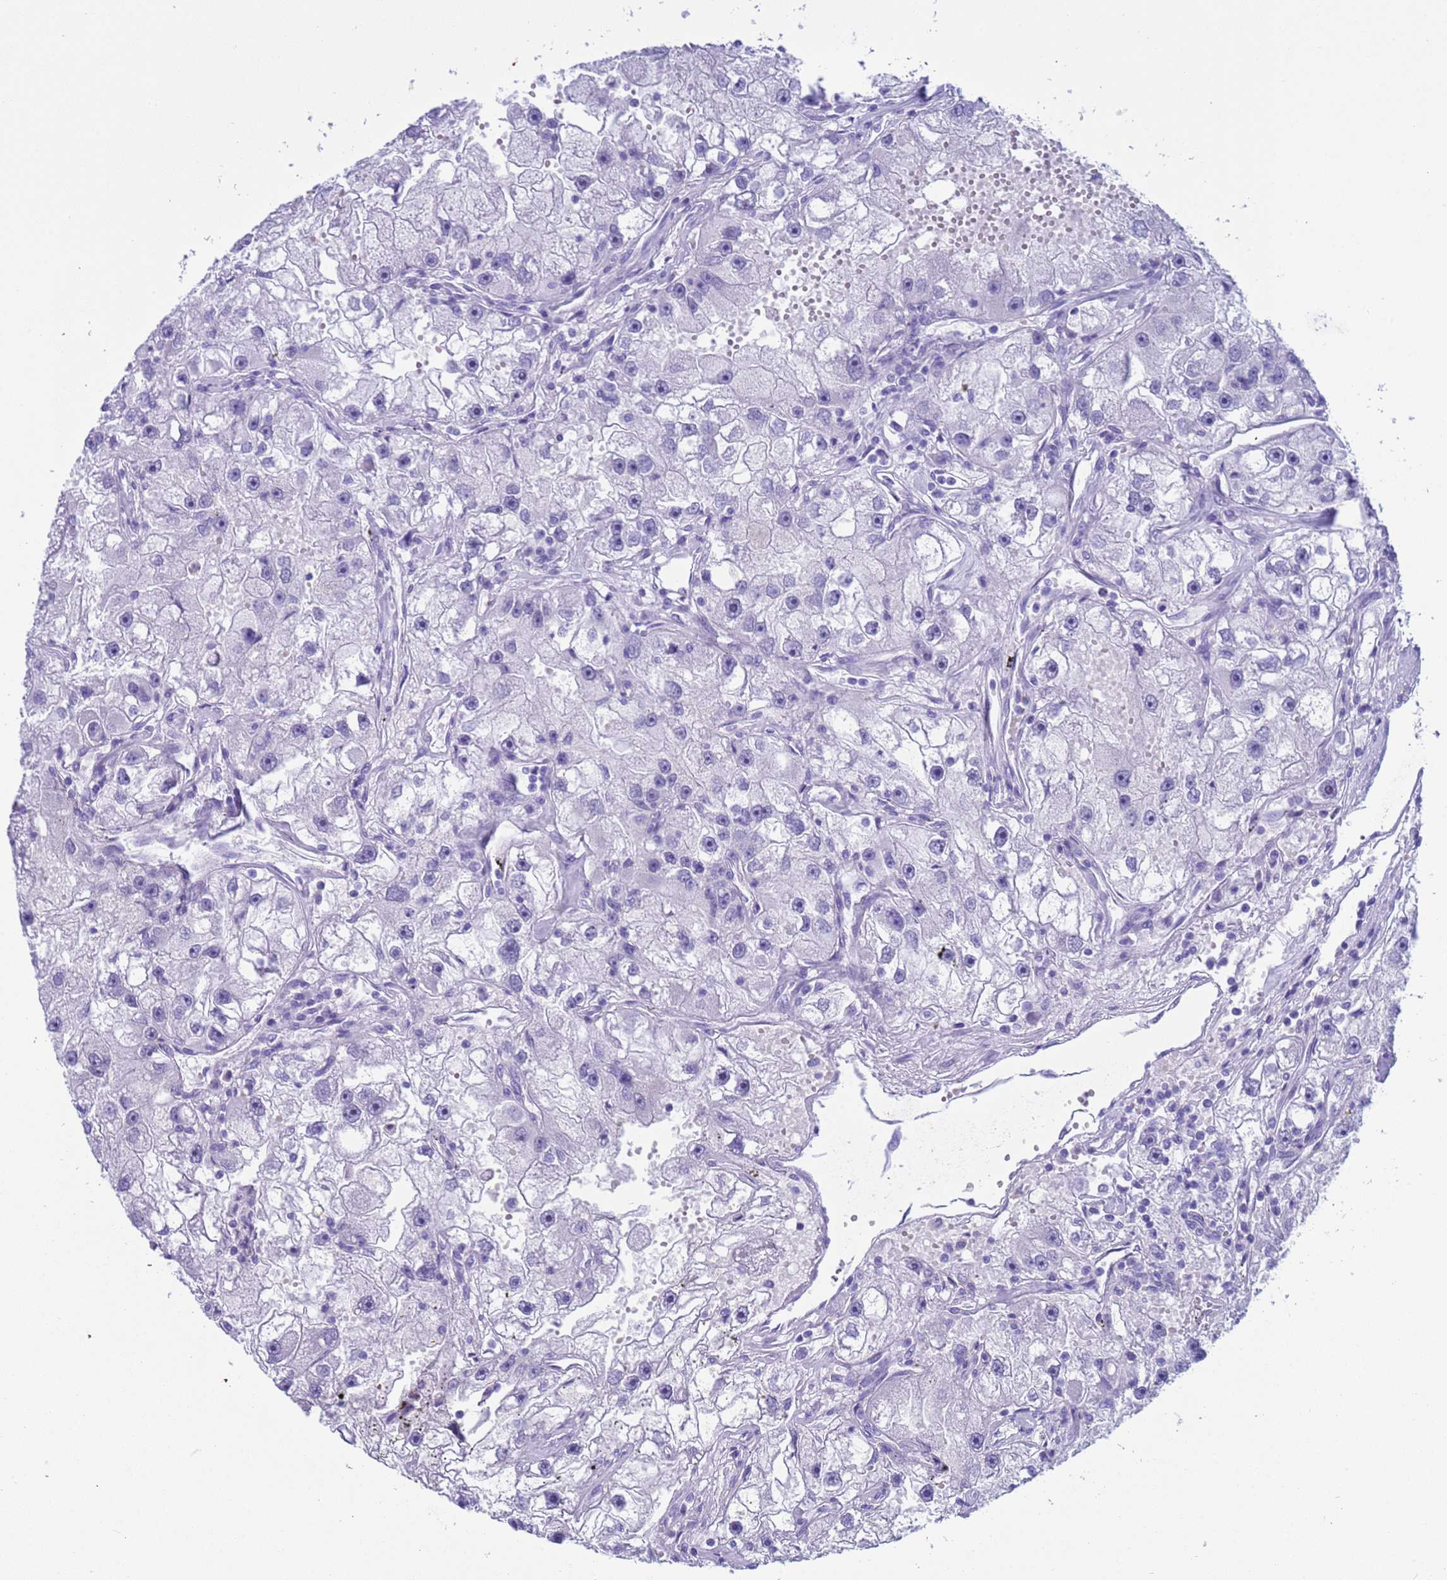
{"staining": {"intensity": "negative", "quantity": "none", "location": "none"}, "tissue": "renal cancer", "cell_type": "Tumor cells", "image_type": "cancer", "snomed": [{"axis": "morphology", "description": "Adenocarcinoma, NOS"}, {"axis": "topography", "description": "Kidney"}], "caption": "An image of human renal cancer (adenocarcinoma) is negative for staining in tumor cells. The staining was performed using DAB to visualize the protein expression in brown, while the nuclei were stained in blue with hematoxylin (Magnification: 20x).", "gene": "CKM", "patient": {"sex": "male", "age": 63}}